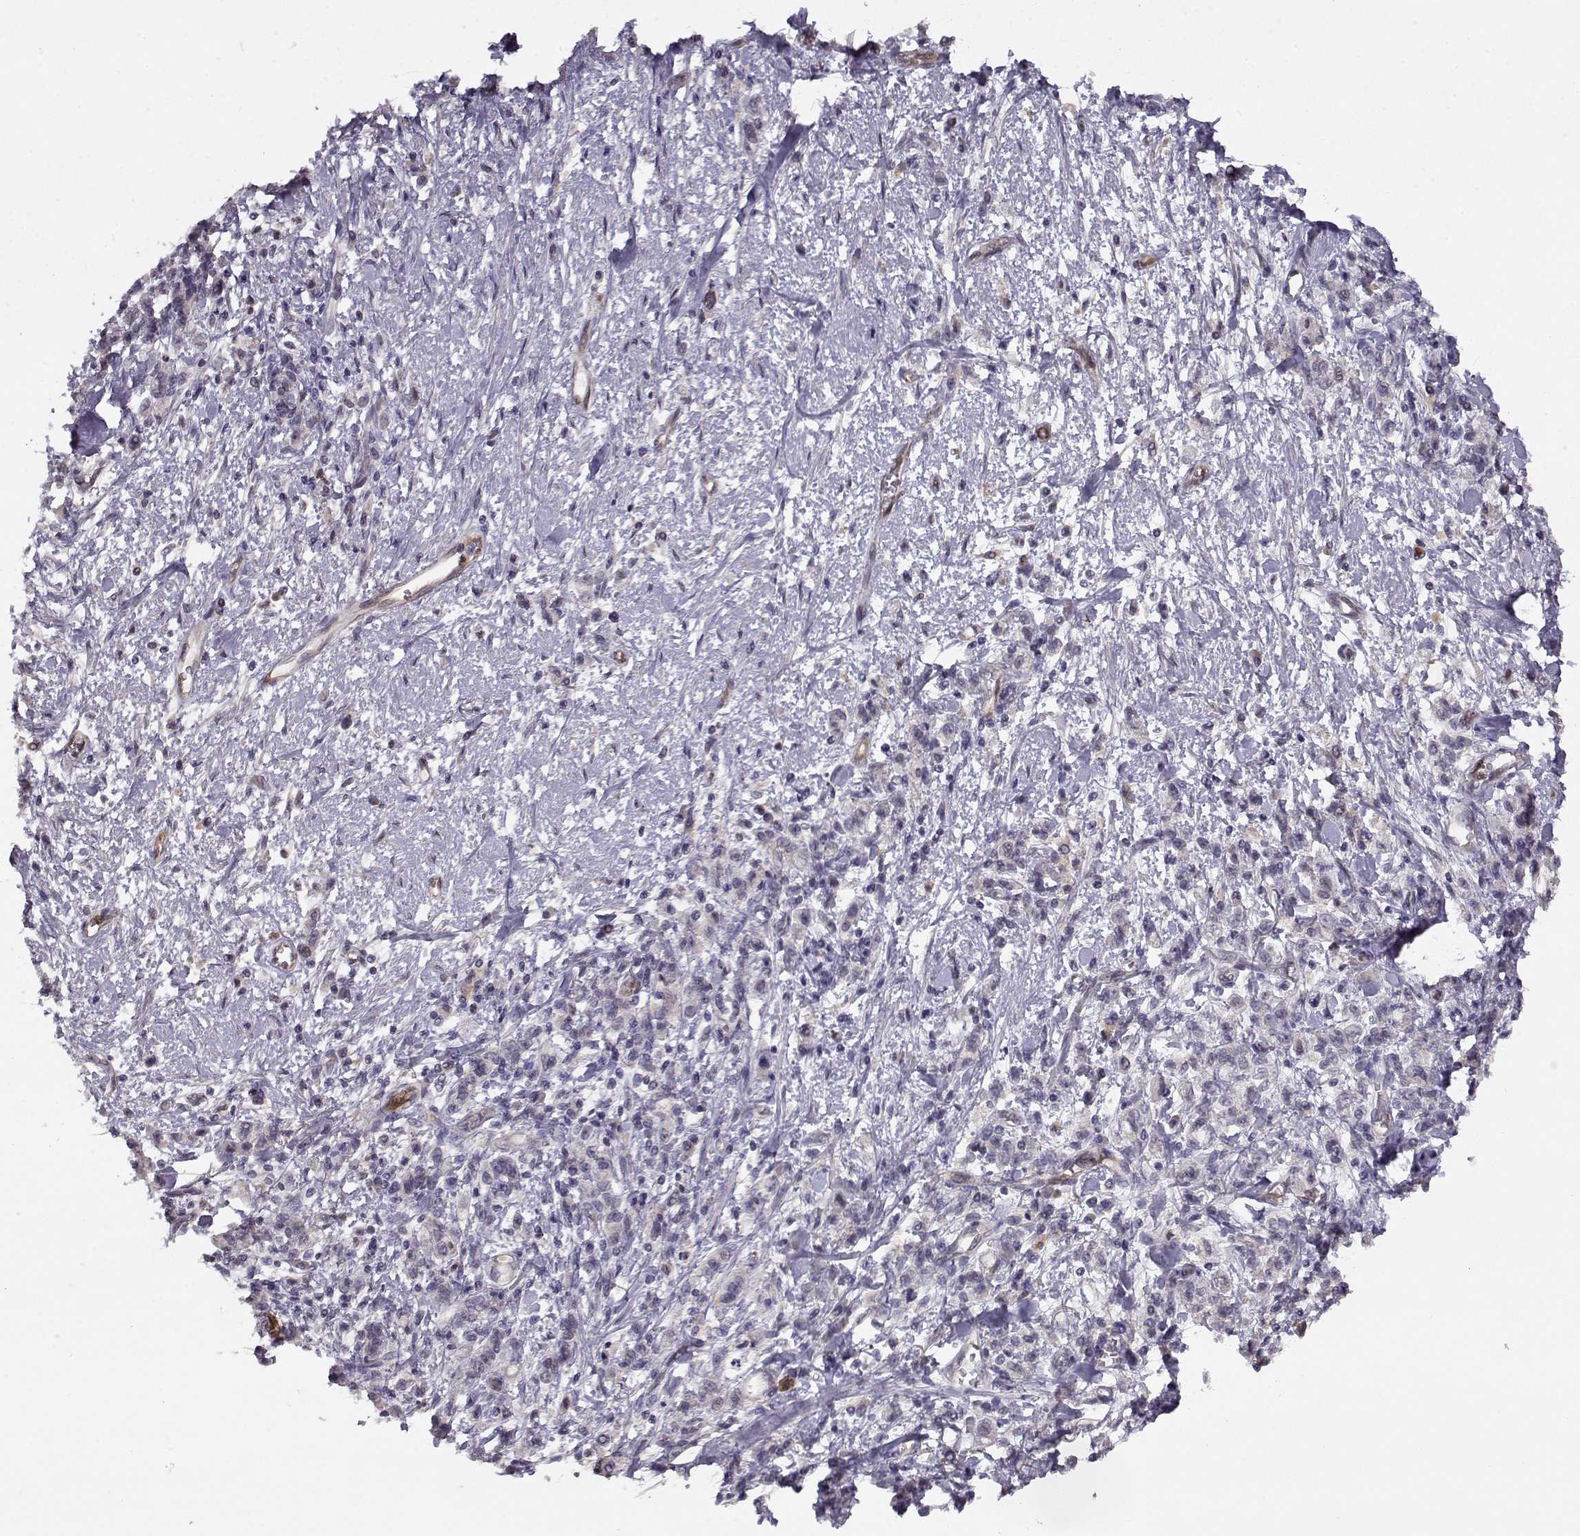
{"staining": {"intensity": "negative", "quantity": "none", "location": "none"}, "tissue": "stomach cancer", "cell_type": "Tumor cells", "image_type": "cancer", "snomed": [{"axis": "morphology", "description": "Adenocarcinoma, NOS"}, {"axis": "topography", "description": "Stomach"}], "caption": "Tumor cells show no significant protein staining in stomach adenocarcinoma. (DAB (3,3'-diaminobenzidine) IHC visualized using brightfield microscopy, high magnification).", "gene": "BMX", "patient": {"sex": "male", "age": 77}}